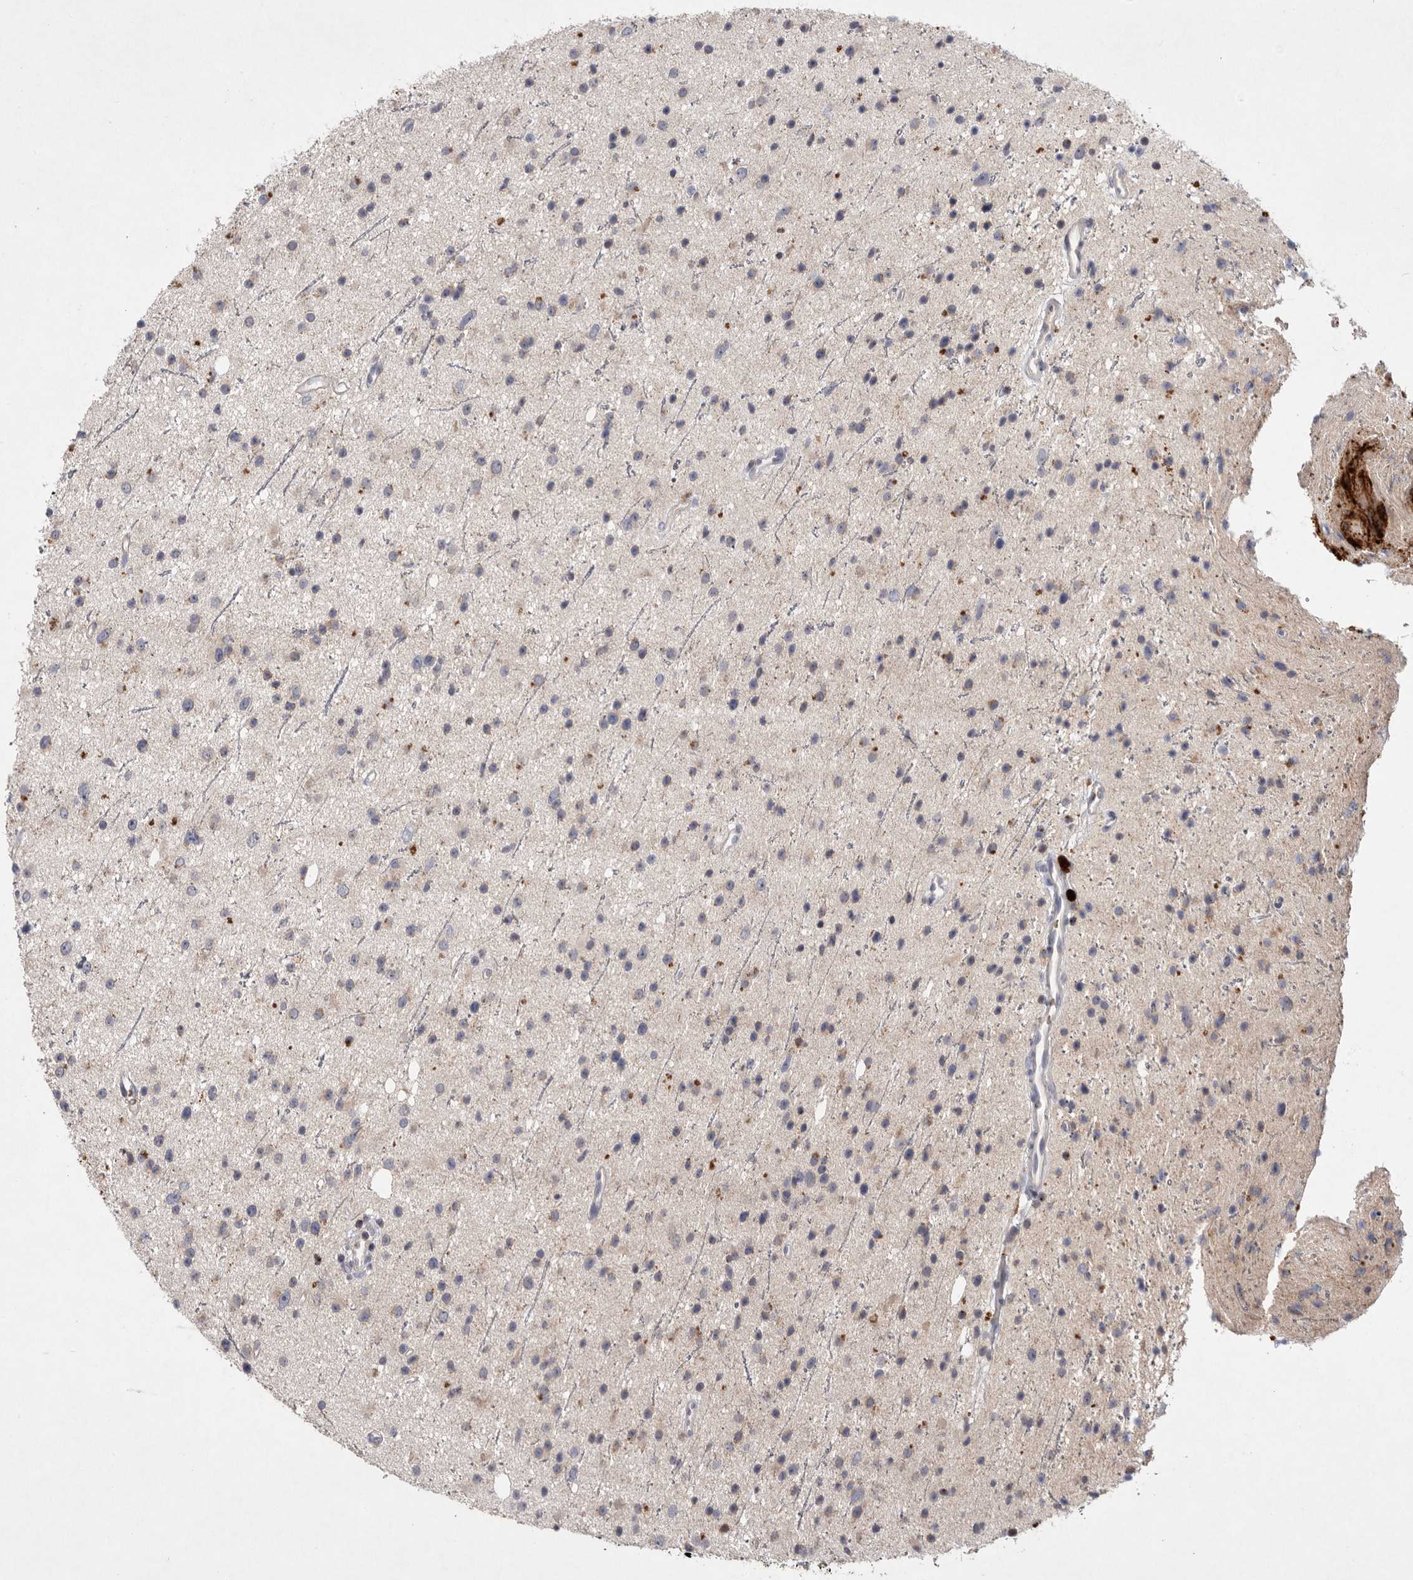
{"staining": {"intensity": "weak", "quantity": "<25%", "location": "cytoplasmic/membranous"}, "tissue": "glioma", "cell_type": "Tumor cells", "image_type": "cancer", "snomed": [{"axis": "morphology", "description": "Glioma, malignant, Low grade"}, {"axis": "topography", "description": "Cerebral cortex"}], "caption": "Immunohistochemistry histopathology image of neoplastic tissue: human glioma stained with DAB shows no significant protein expression in tumor cells. The staining is performed using DAB (3,3'-diaminobenzidine) brown chromogen with nuclei counter-stained in using hematoxylin.", "gene": "TNFSF14", "patient": {"sex": "female", "age": 39}}